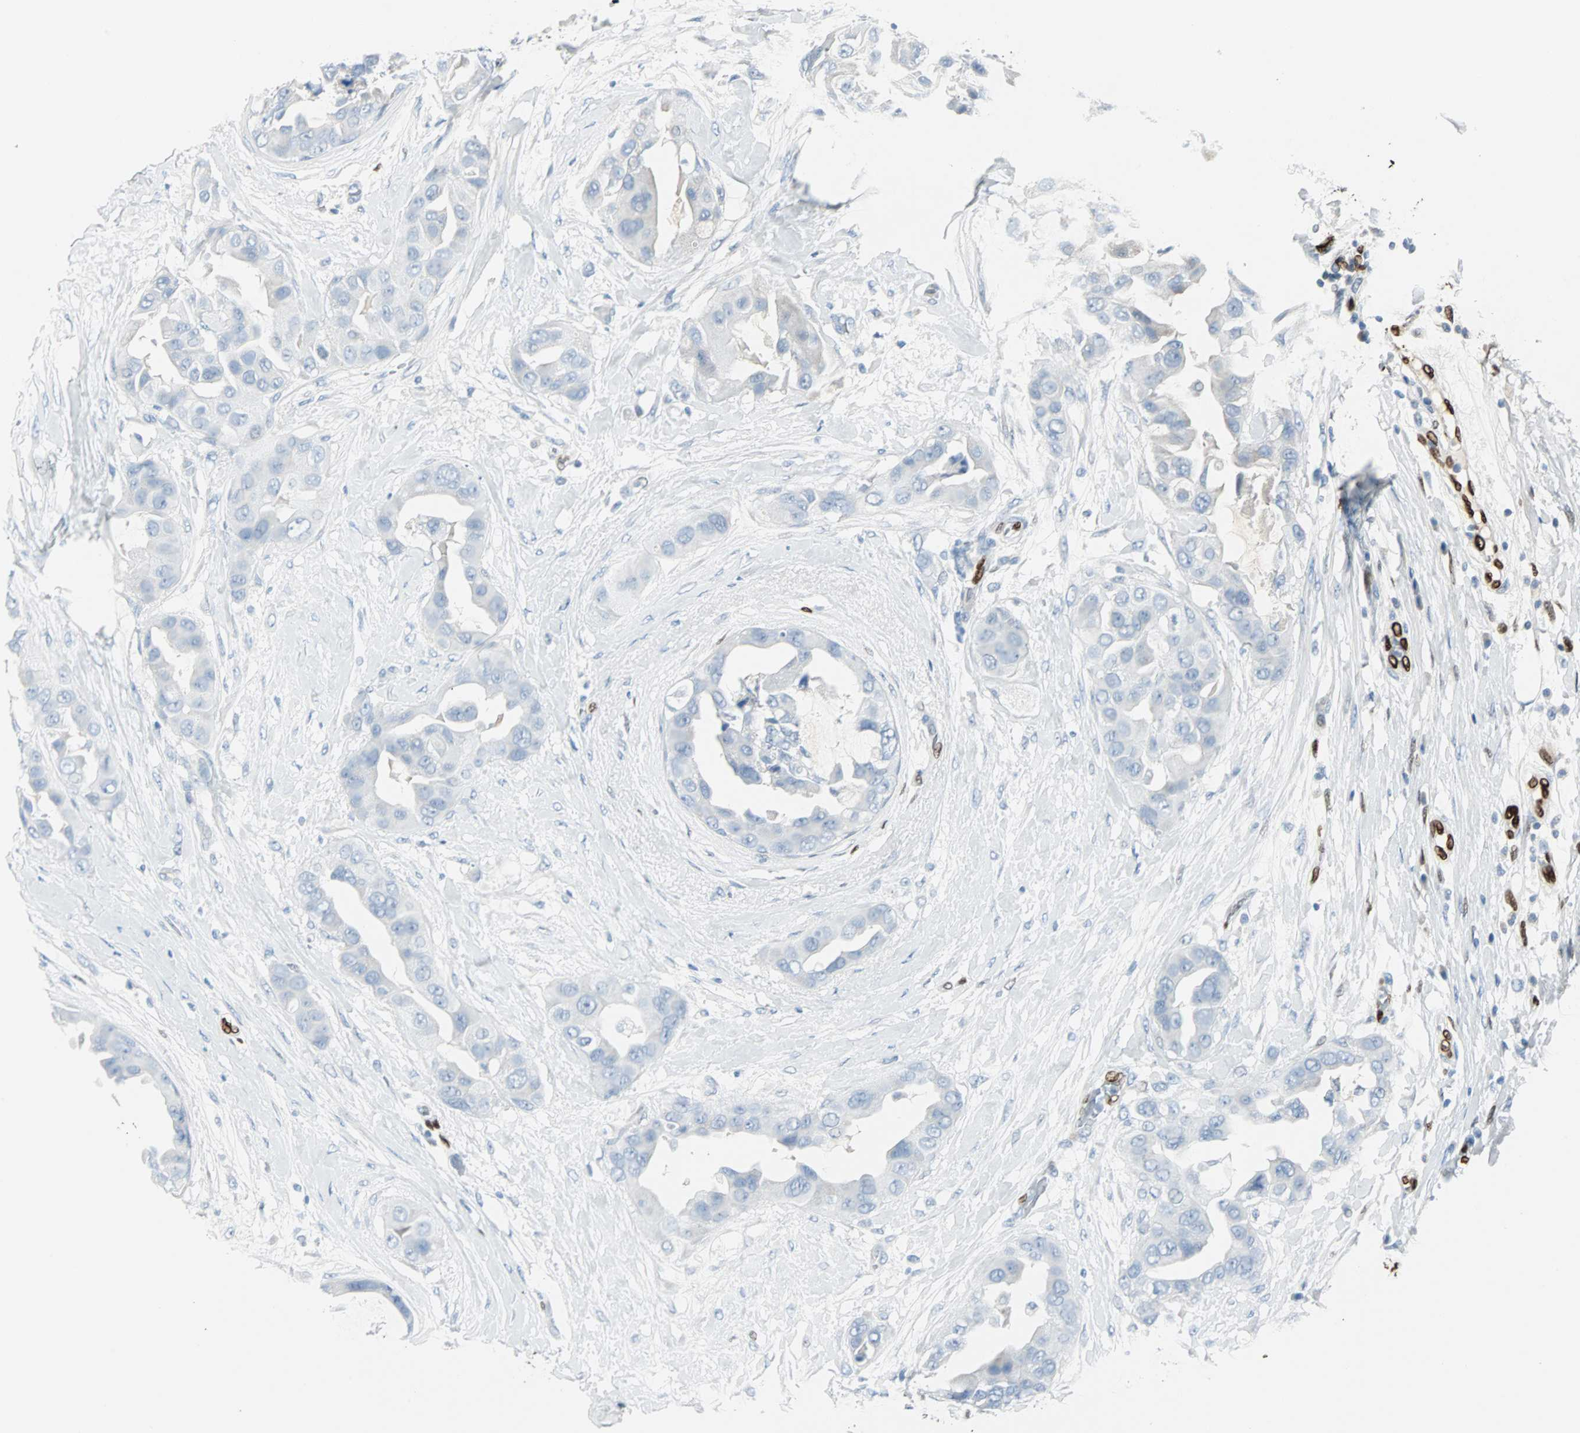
{"staining": {"intensity": "negative", "quantity": "none", "location": "none"}, "tissue": "breast cancer", "cell_type": "Tumor cells", "image_type": "cancer", "snomed": [{"axis": "morphology", "description": "Duct carcinoma"}, {"axis": "topography", "description": "Breast"}], "caption": "Human intraductal carcinoma (breast) stained for a protein using IHC demonstrates no staining in tumor cells.", "gene": "IL33", "patient": {"sex": "female", "age": 40}}